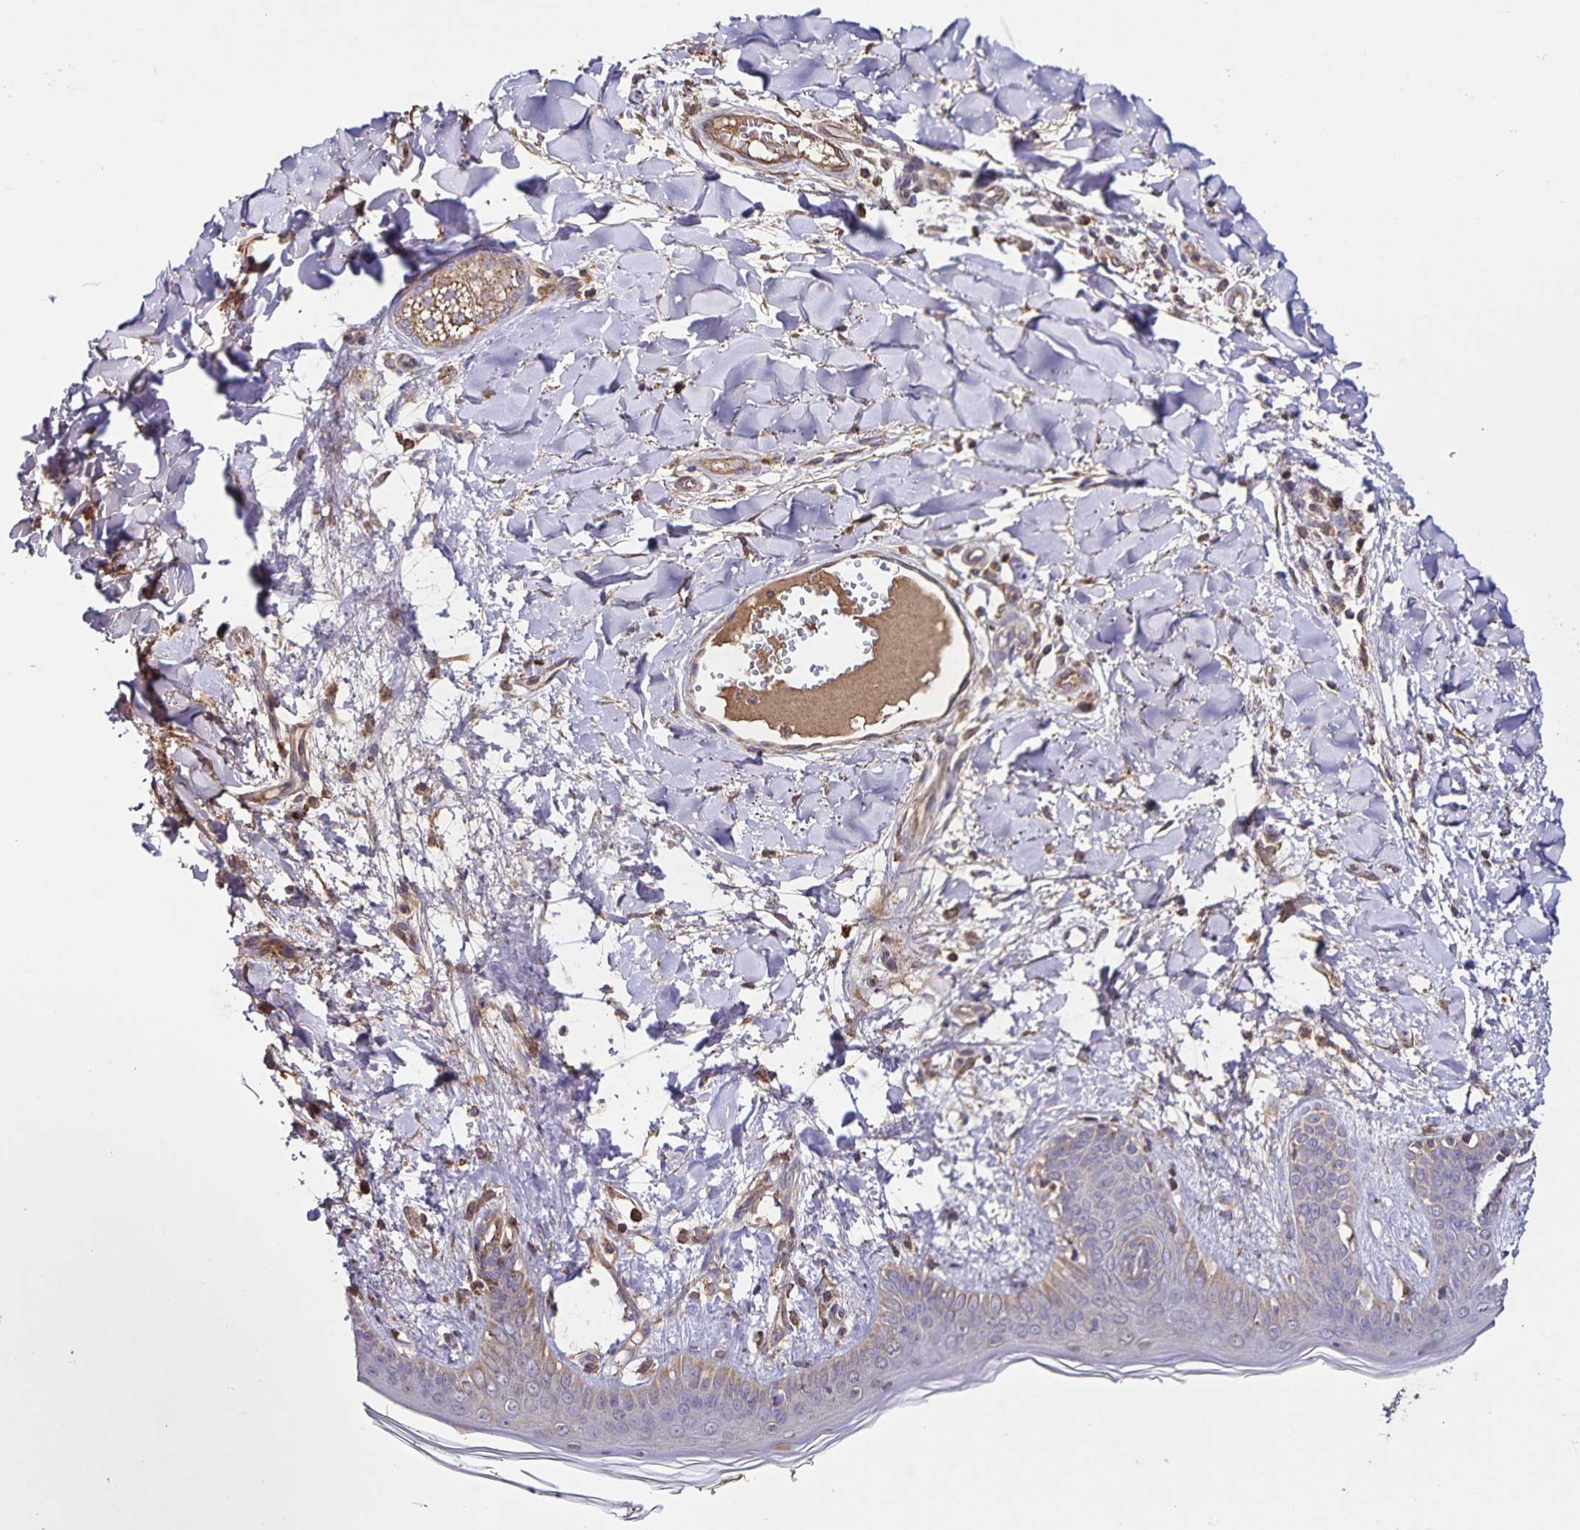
{"staining": {"intensity": "moderate", "quantity": ">75%", "location": "cytoplasmic/membranous"}, "tissue": "skin", "cell_type": "Fibroblasts", "image_type": "normal", "snomed": [{"axis": "morphology", "description": "Normal tissue, NOS"}, {"axis": "topography", "description": "Skin"}], "caption": "High-magnification brightfield microscopy of normal skin stained with DAB (3,3'-diaminobenzidine) (brown) and counterstained with hematoxylin (blue). fibroblasts exhibit moderate cytoplasmic/membranous expression is present in approximately>75% of cells. (DAB (3,3'-diaminobenzidine) IHC, brown staining for protein, blue staining for nuclei).", "gene": "MAN1A1", "patient": {"sex": "female", "age": 34}}